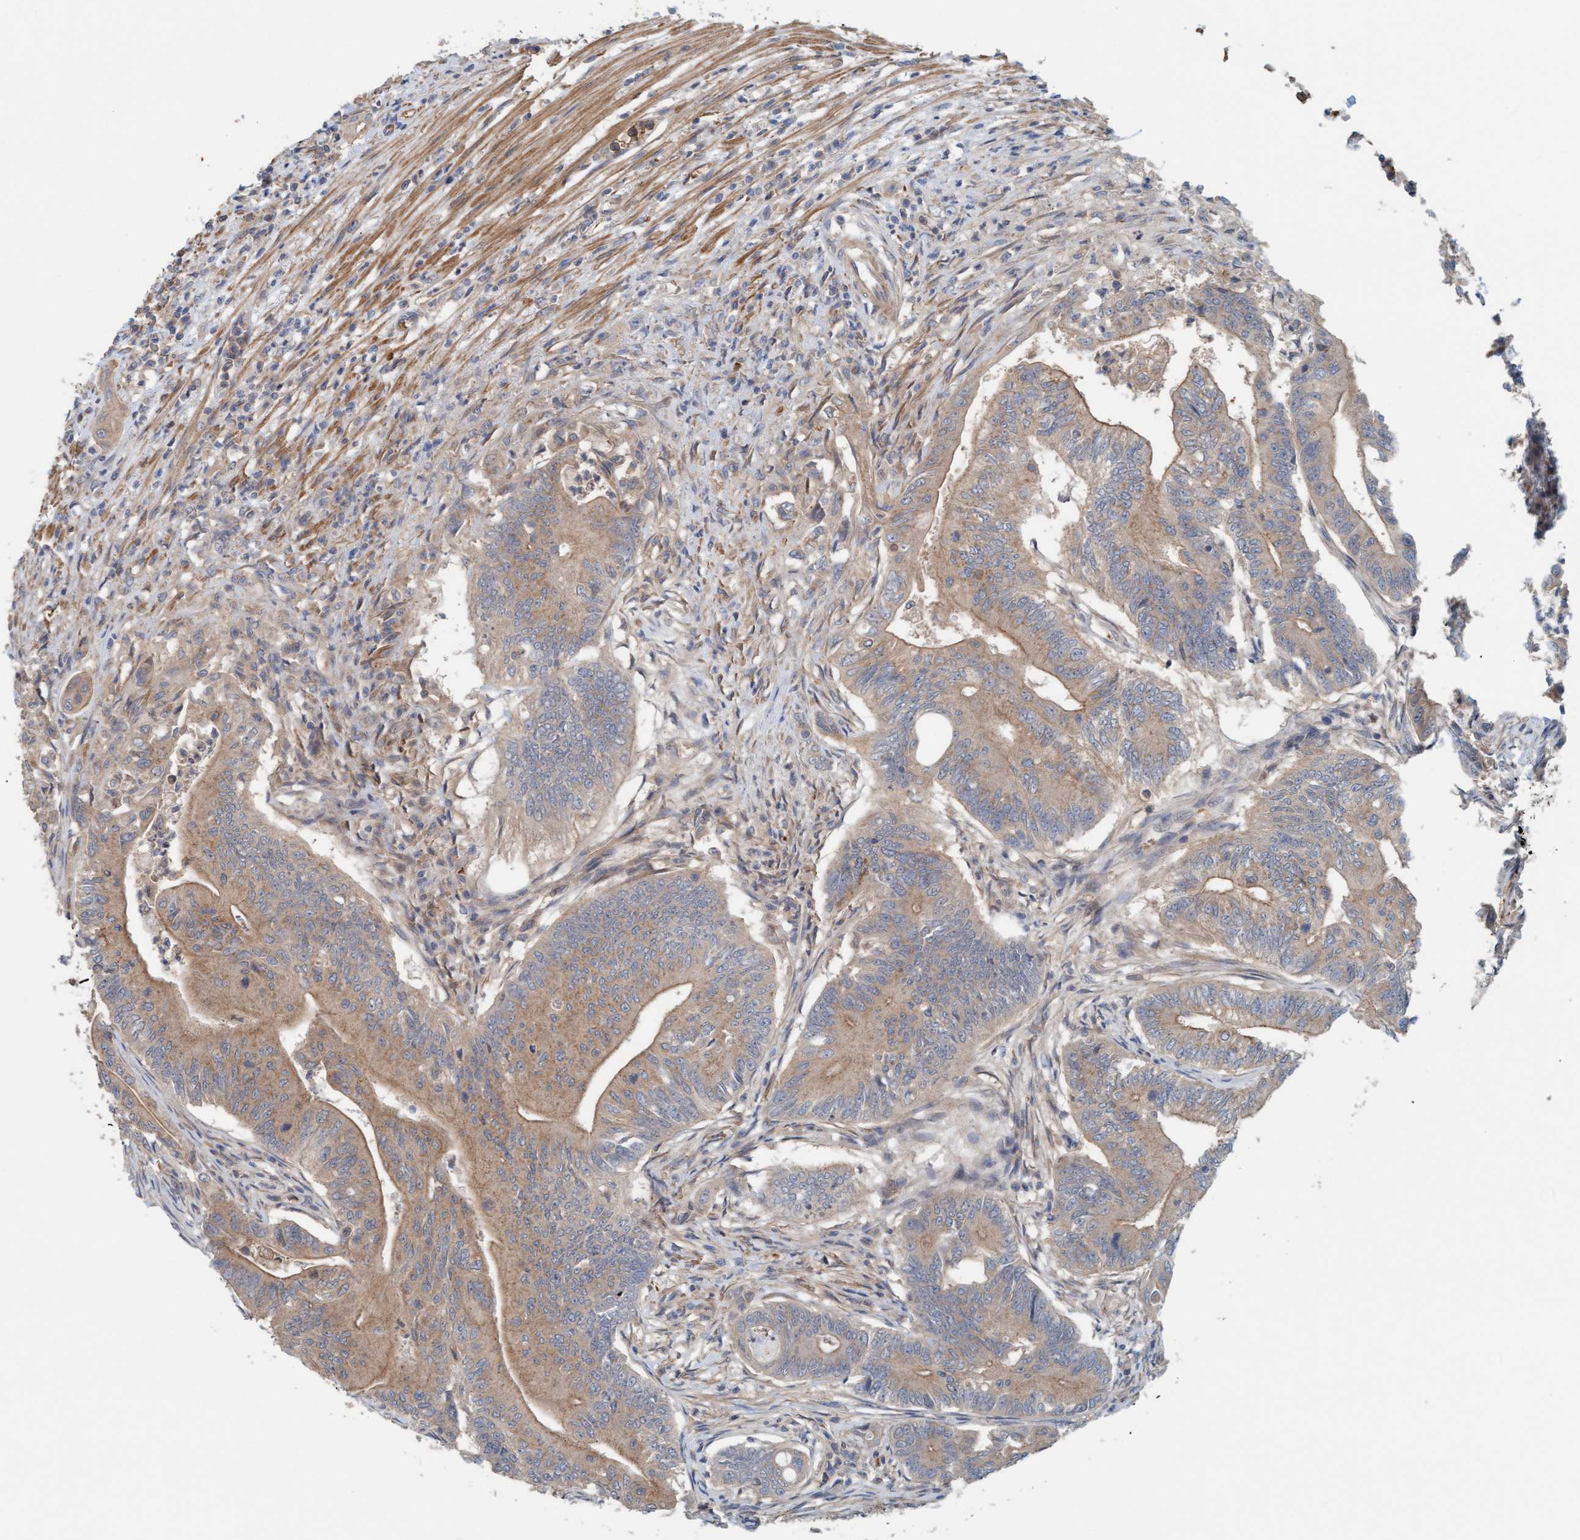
{"staining": {"intensity": "weak", "quantity": ">75%", "location": "cytoplasmic/membranous"}, "tissue": "colorectal cancer", "cell_type": "Tumor cells", "image_type": "cancer", "snomed": [{"axis": "morphology", "description": "Adenoma, NOS"}, {"axis": "morphology", "description": "Adenocarcinoma, NOS"}, {"axis": "topography", "description": "Colon"}], "caption": "Immunohistochemistry (IHC) micrograph of adenoma (colorectal) stained for a protein (brown), which reveals low levels of weak cytoplasmic/membranous positivity in about >75% of tumor cells.", "gene": "UBAP1", "patient": {"sex": "male", "age": 79}}